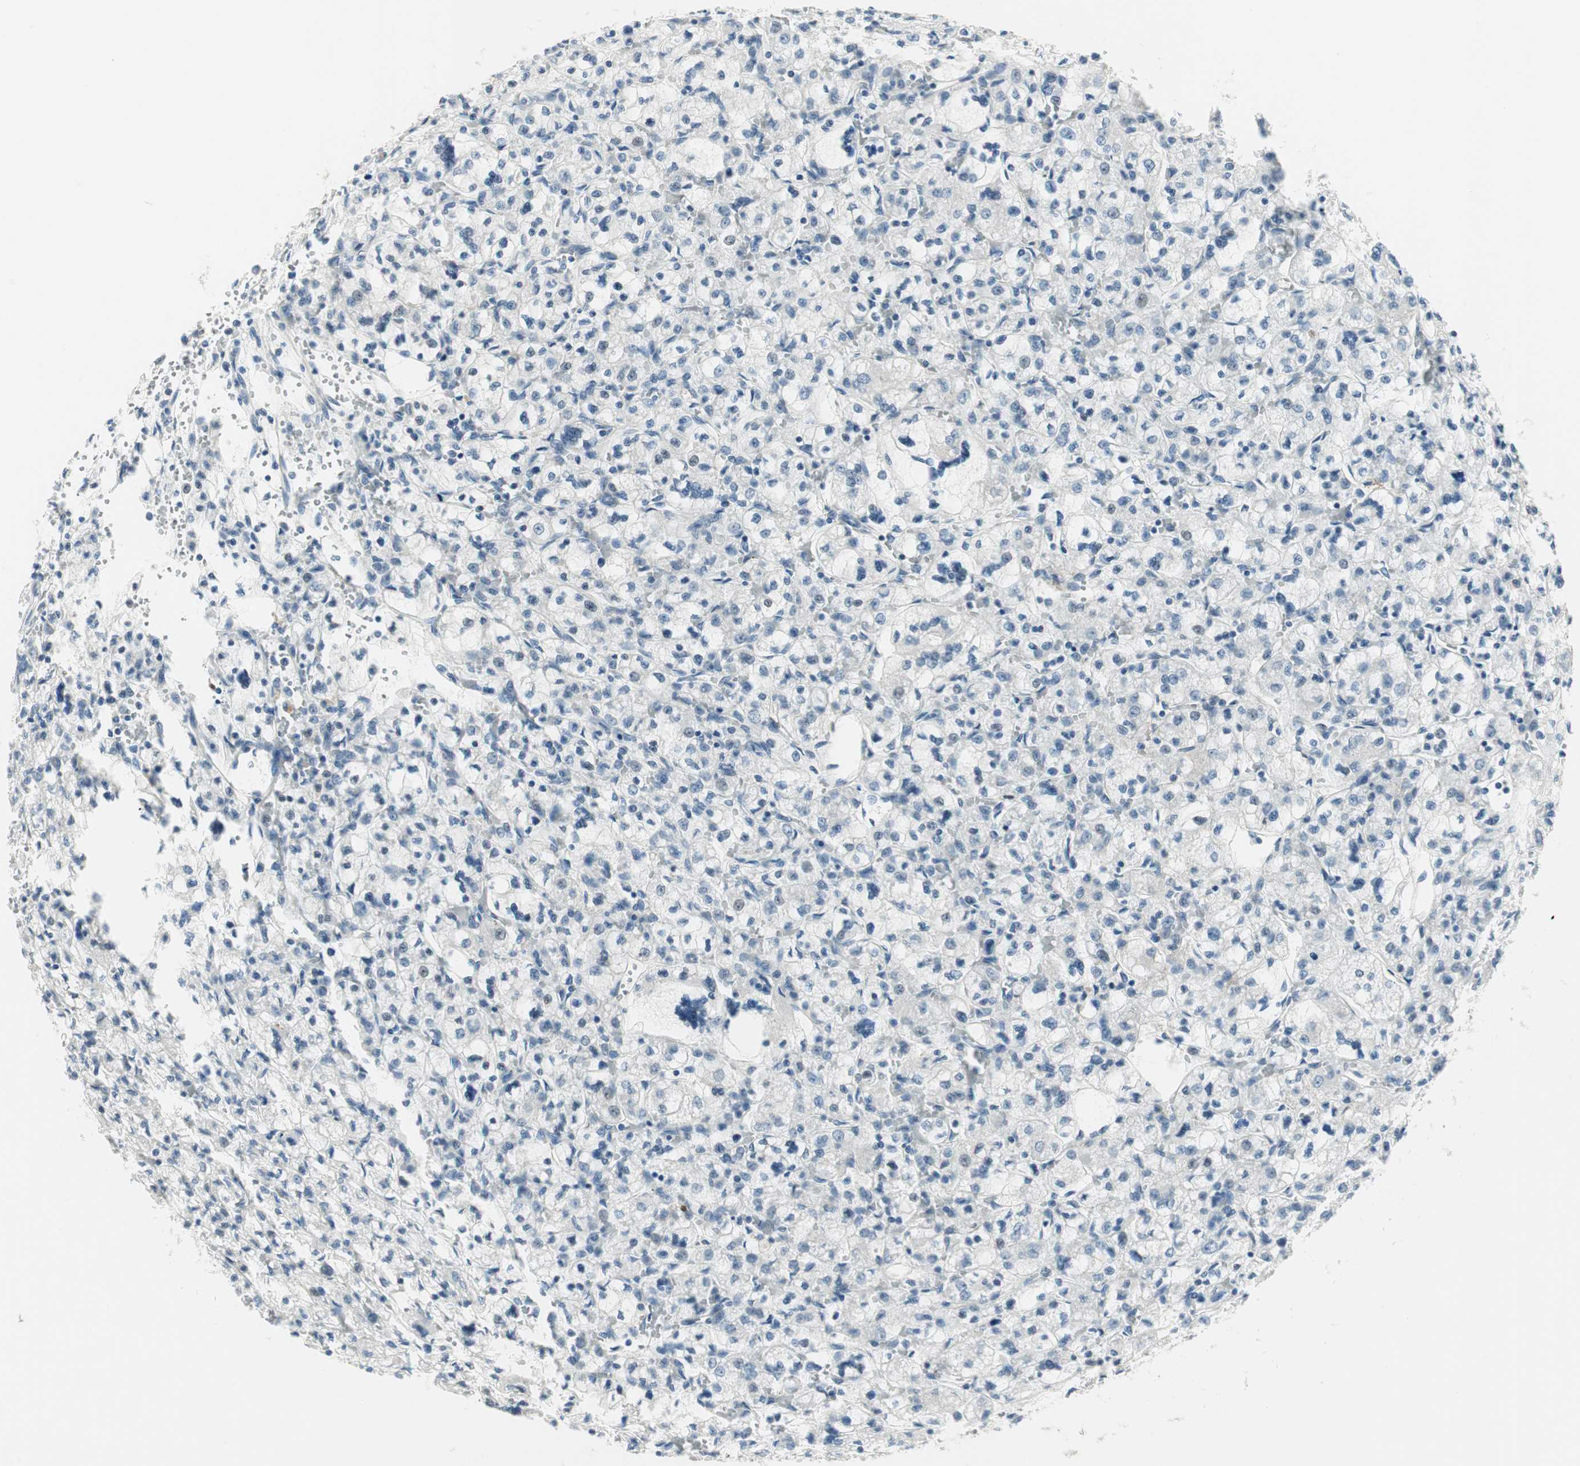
{"staining": {"intensity": "negative", "quantity": "none", "location": "none"}, "tissue": "renal cancer", "cell_type": "Tumor cells", "image_type": "cancer", "snomed": [{"axis": "morphology", "description": "Adenocarcinoma, NOS"}, {"axis": "topography", "description": "Kidney"}], "caption": "The image shows no staining of tumor cells in adenocarcinoma (renal).", "gene": "STON1-GTF2A1L", "patient": {"sex": "female", "age": 83}}